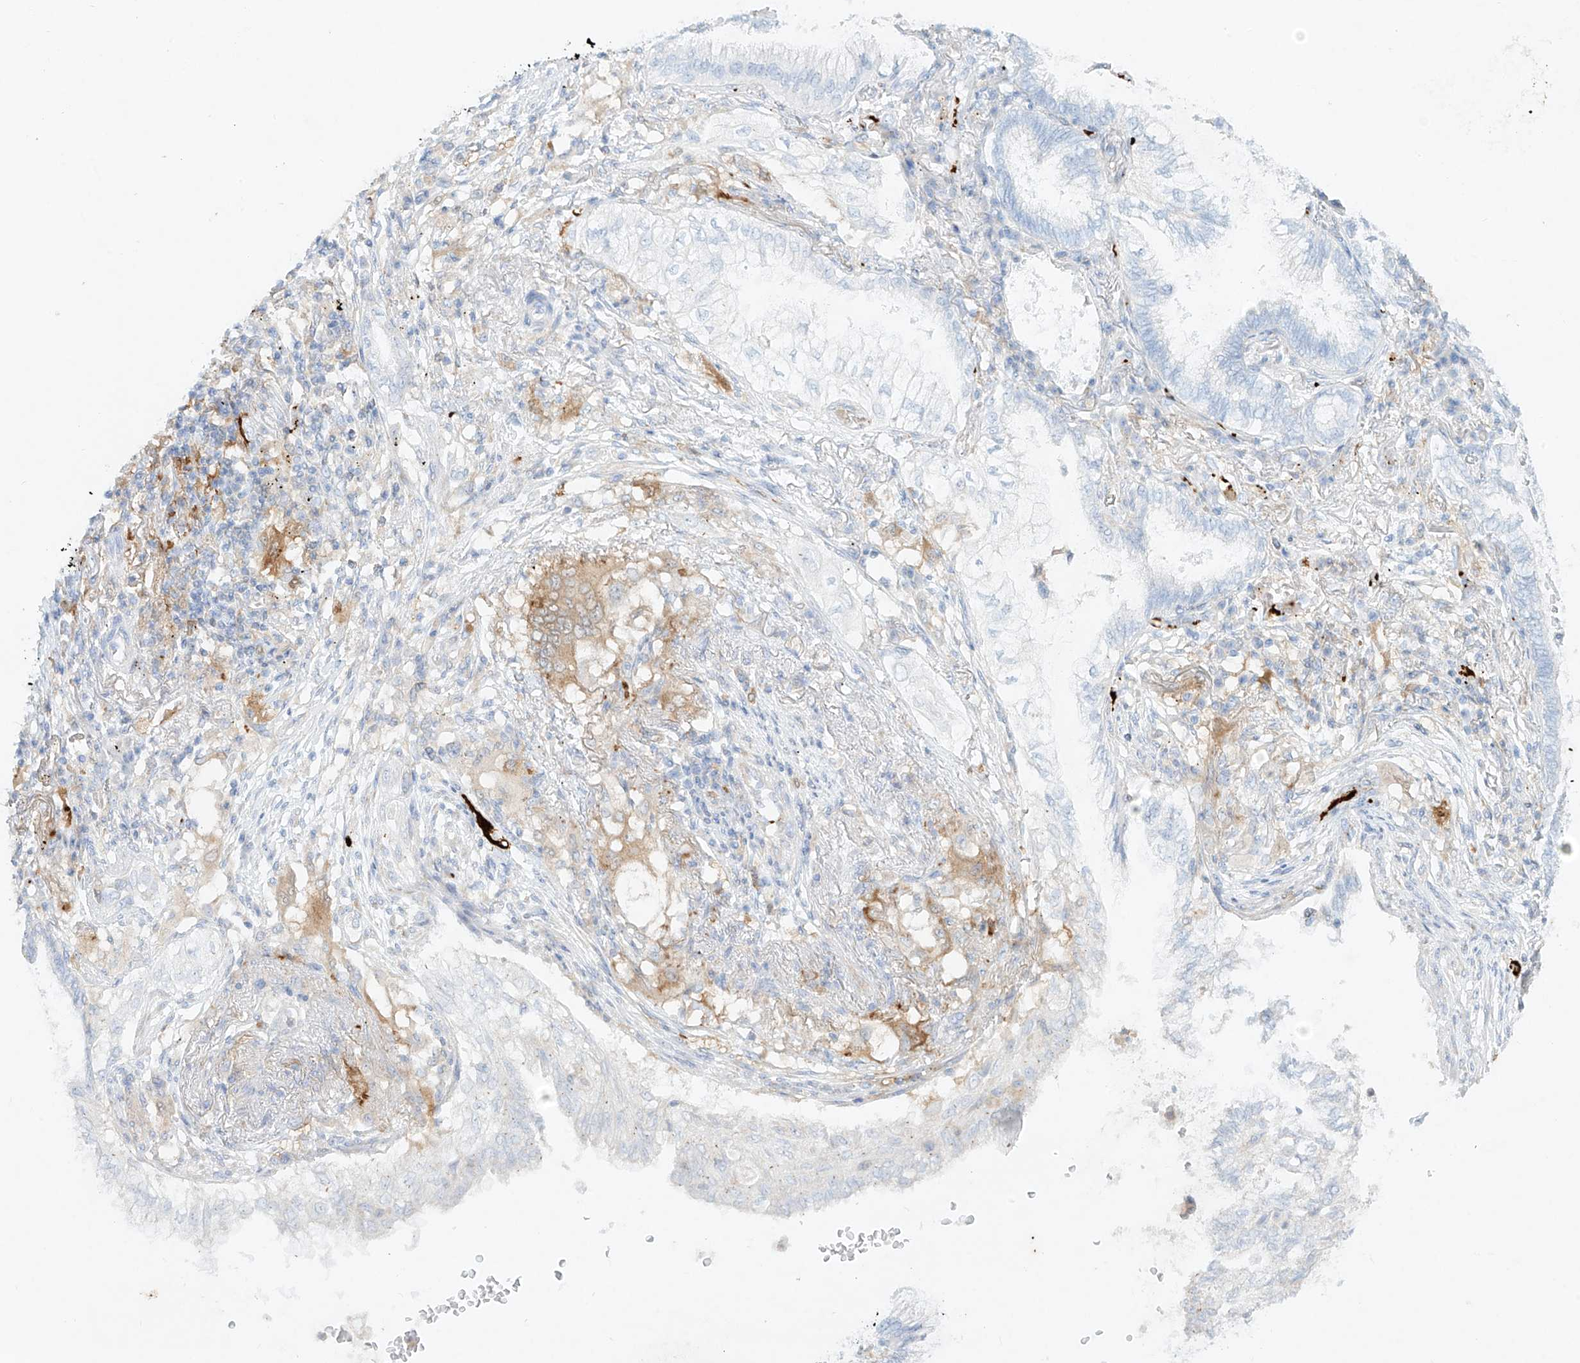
{"staining": {"intensity": "negative", "quantity": "none", "location": "none"}, "tissue": "lung cancer", "cell_type": "Tumor cells", "image_type": "cancer", "snomed": [{"axis": "morphology", "description": "Adenocarcinoma, NOS"}, {"axis": "topography", "description": "Lung"}], "caption": "There is no significant expression in tumor cells of lung adenocarcinoma.", "gene": "PLEK", "patient": {"sex": "female", "age": 70}}